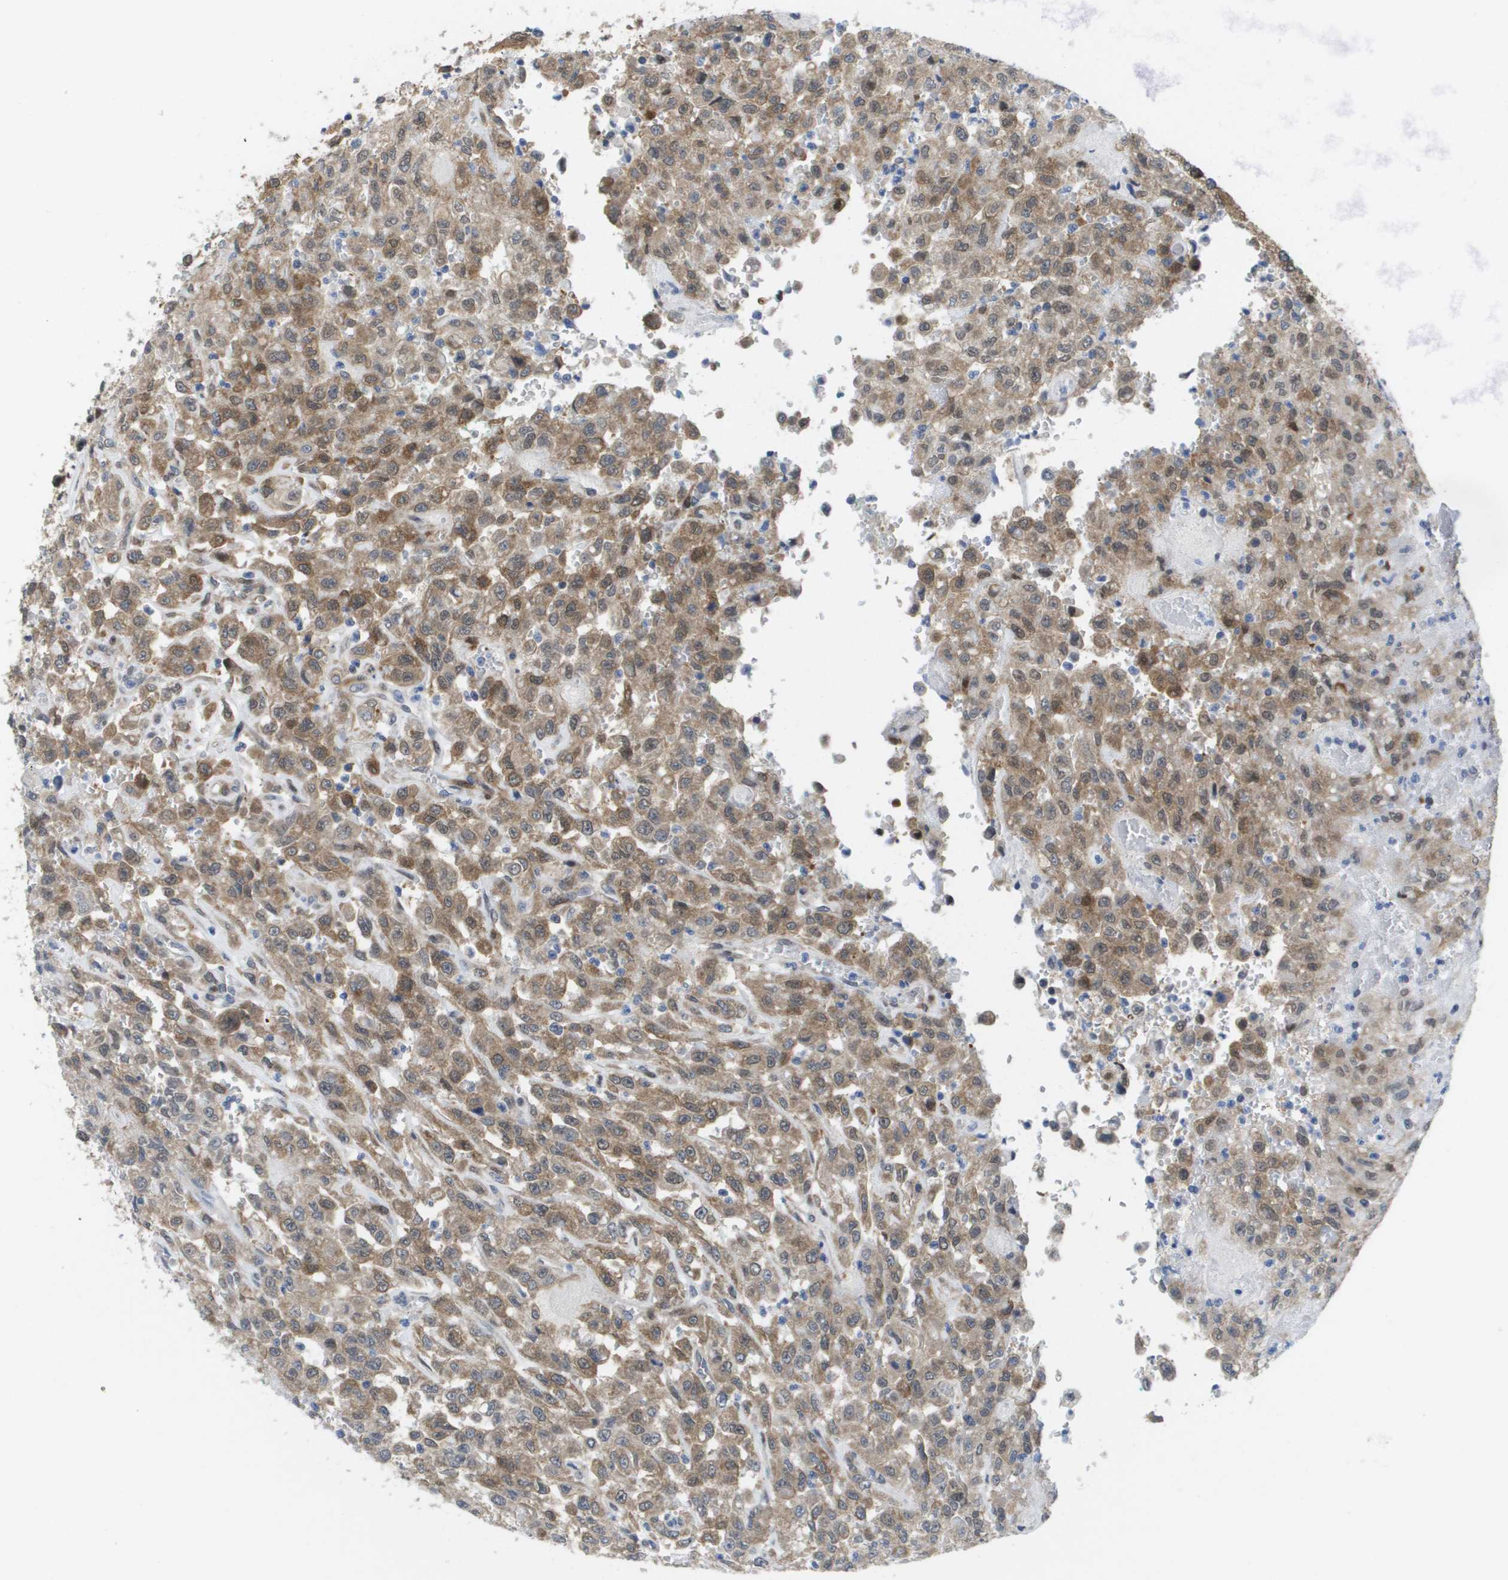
{"staining": {"intensity": "moderate", "quantity": ">75%", "location": "cytoplasmic/membranous"}, "tissue": "urothelial cancer", "cell_type": "Tumor cells", "image_type": "cancer", "snomed": [{"axis": "morphology", "description": "Urothelial carcinoma, High grade"}, {"axis": "topography", "description": "Urinary bladder"}], "caption": "Immunohistochemistry of human urothelial cancer exhibits medium levels of moderate cytoplasmic/membranous staining in about >75% of tumor cells. Ihc stains the protein of interest in brown and the nuclei are stained blue.", "gene": "FKBP4", "patient": {"sex": "male", "age": 46}}